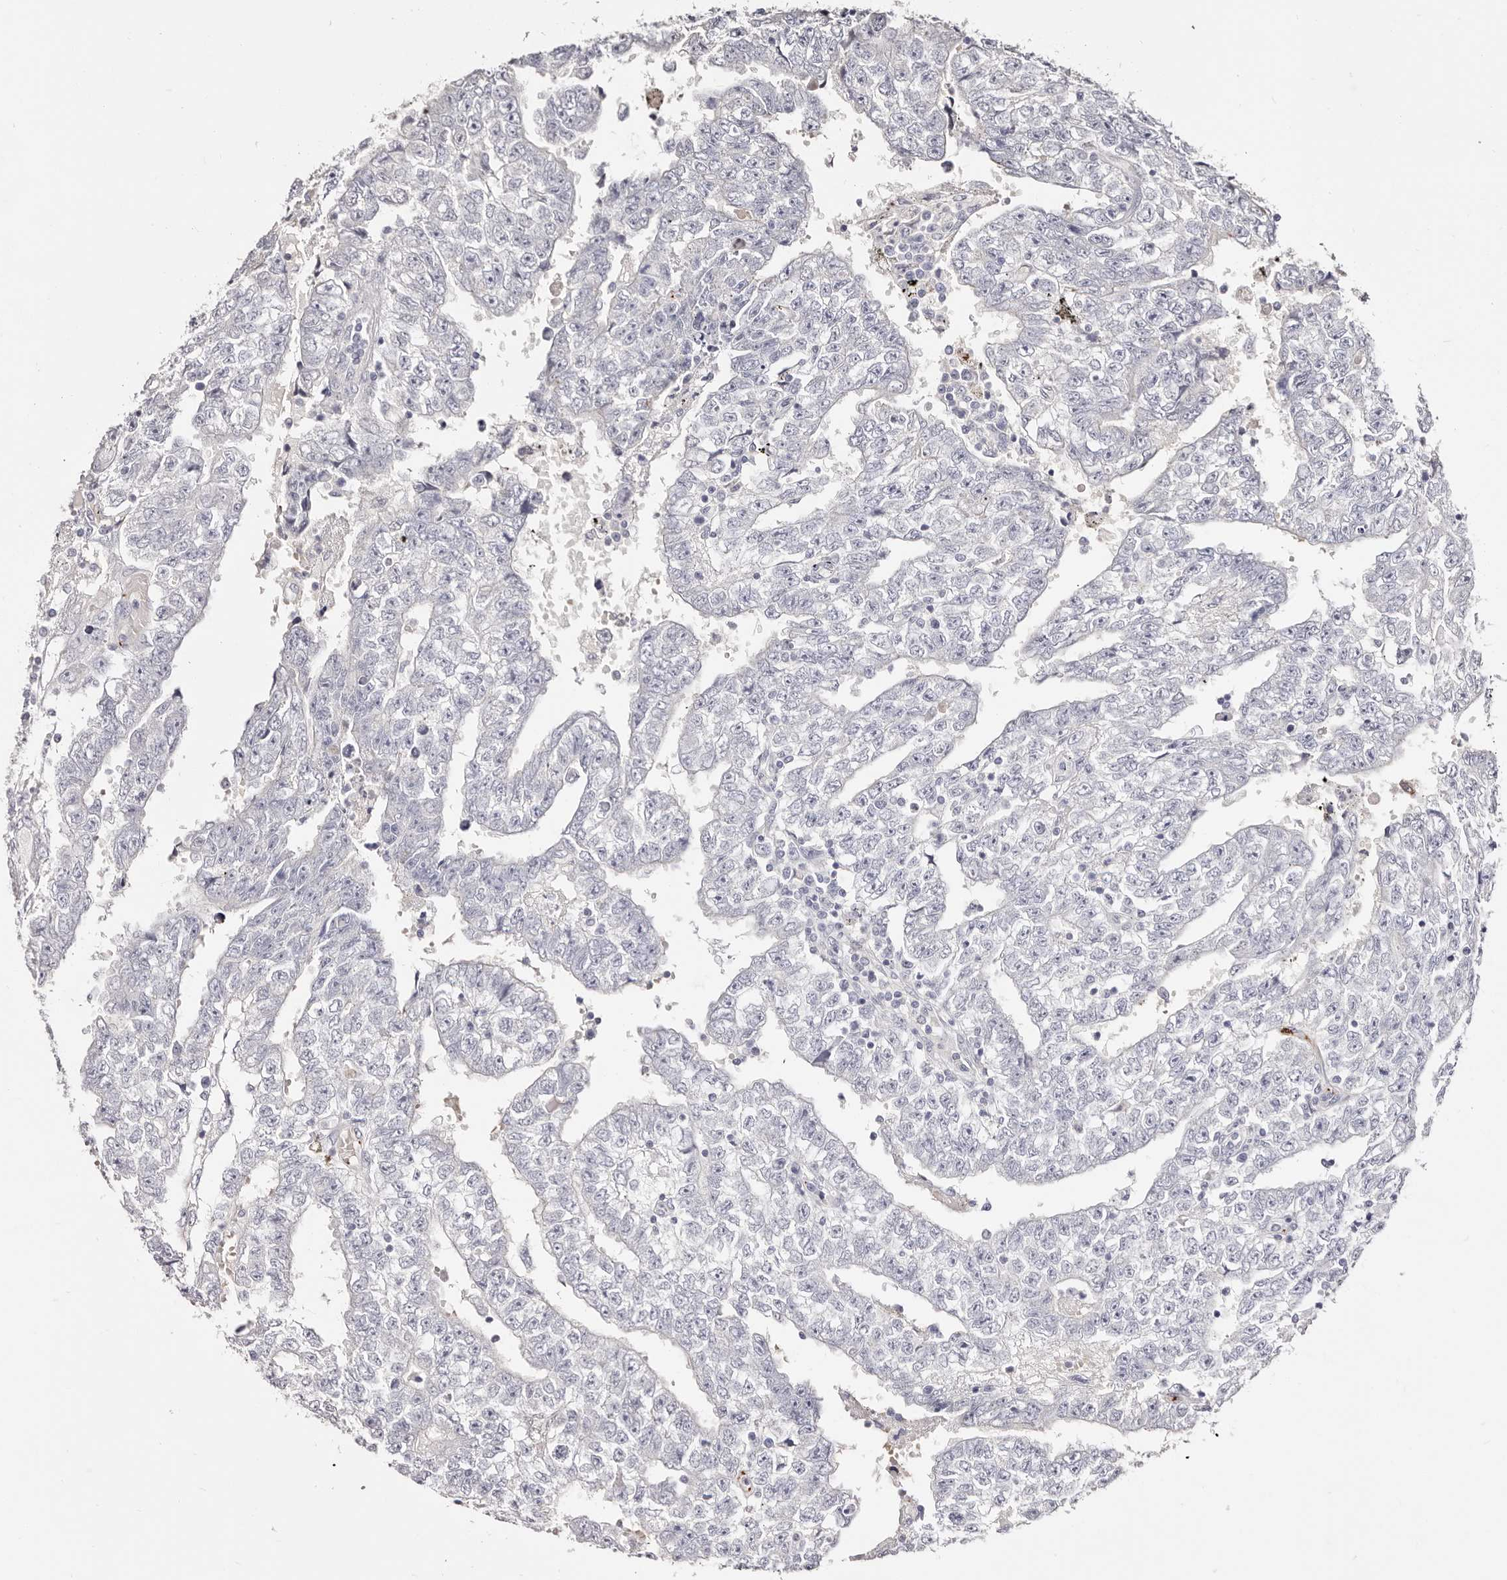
{"staining": {"intensity": "negative", "quantity": "none", "location": "none"}, "tissue": "testis cancer", "cell_type": "Tumor cells", "image_type": "cancer", "snomed": [{"axis": "morphology", "description": "Carcinoma, Embryonal, NOS"}, {"axis": "topography", "description": "Testis"}], "caption": "Immunohistochemistry image of neoplastic tissue: embryonal carcinoma (testis) stained with DAB displays no significant protein expression in tumor cells. The staining is performed using DAB (3,3'-diaminobenzidine) brown chromogen with nuclei counter-stained in using hematoxylin.", "gene": "PF4", "patient": {"sex": "male", "age": 25}}